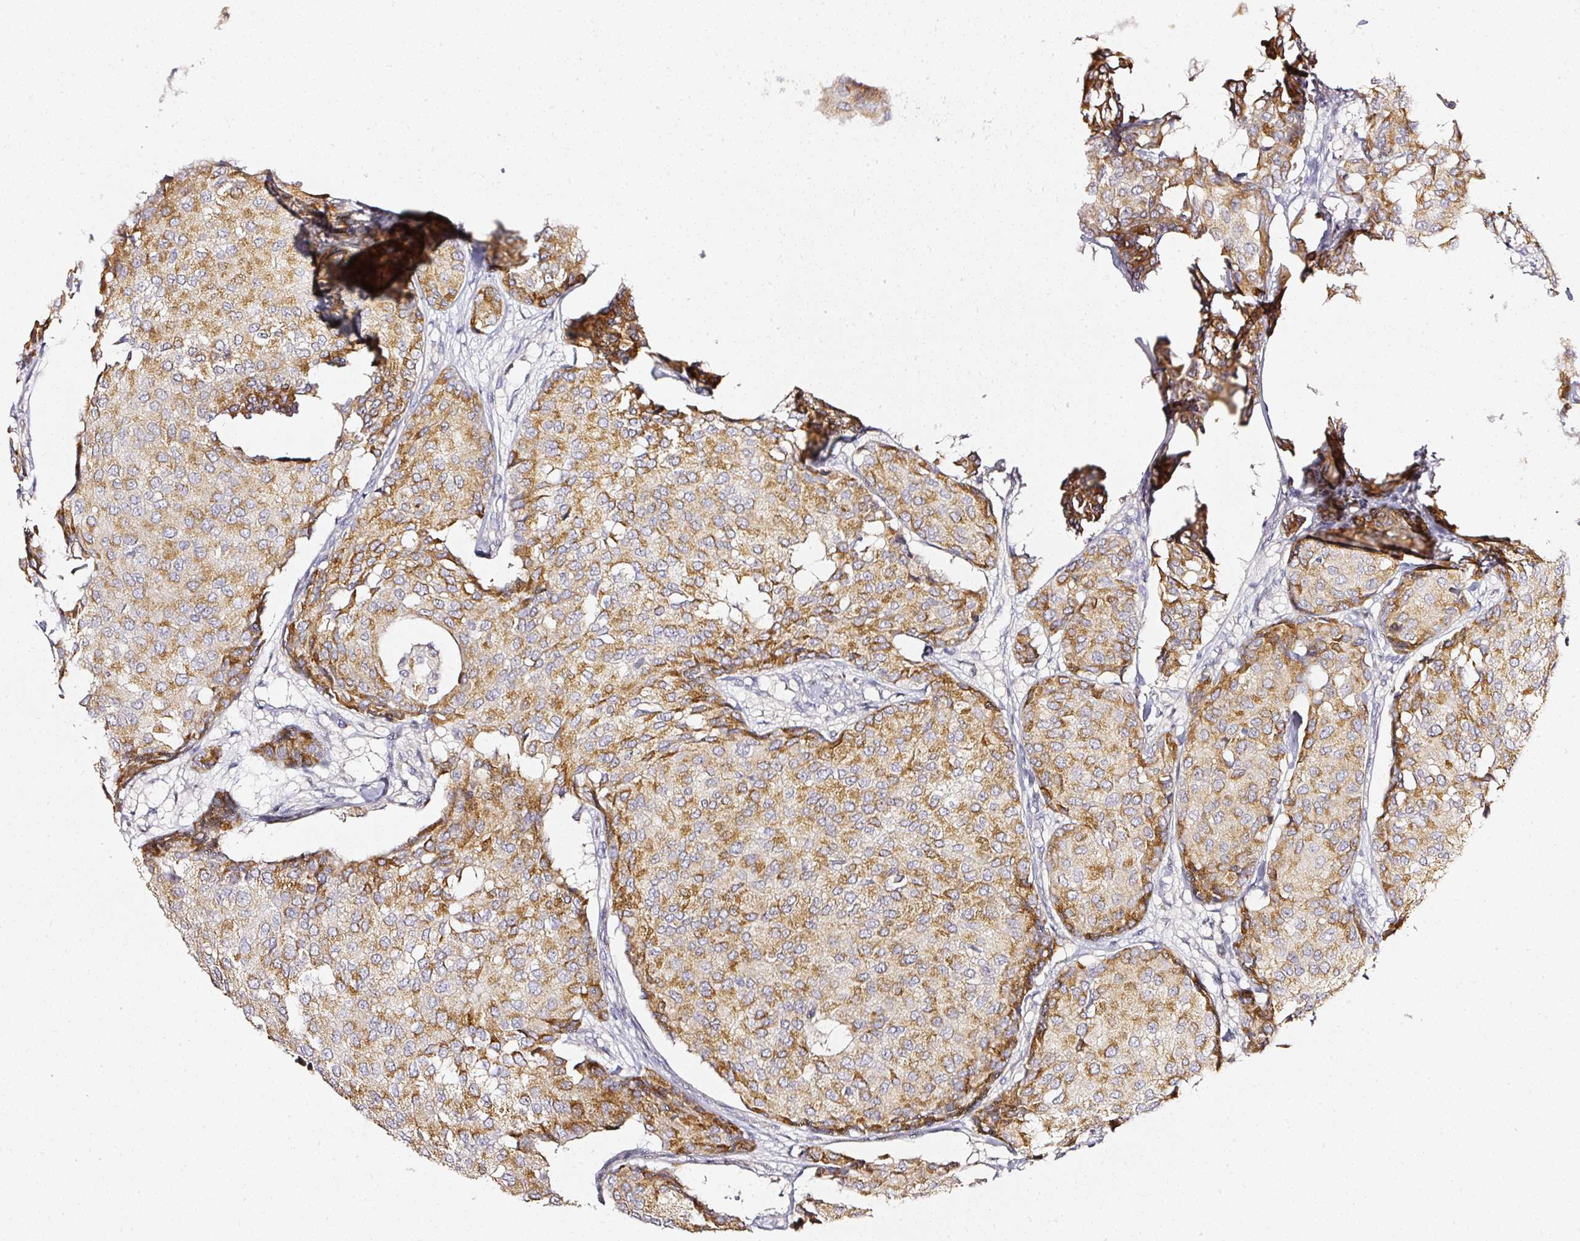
{"staining": {"intensity": "moderate", "quantity": ">75%", "location": "cytoplasmic/membranous"}, "tissue": "breast cancer", "cell_type": "Tumor cells", "image_type": "cancer", "snomed": [{"axis": "morphology", "description": "Duct carcinoma"}, {"axis": "topography", "description": "Breast"}], "caption": "A medium amount of moderate cytoplasmic/membranous staining is identified in approximately >75% of tumor cells in breast cancer tissue.", "gene": "NTRK1", "patient": {"sex": "female", "age": 75}}